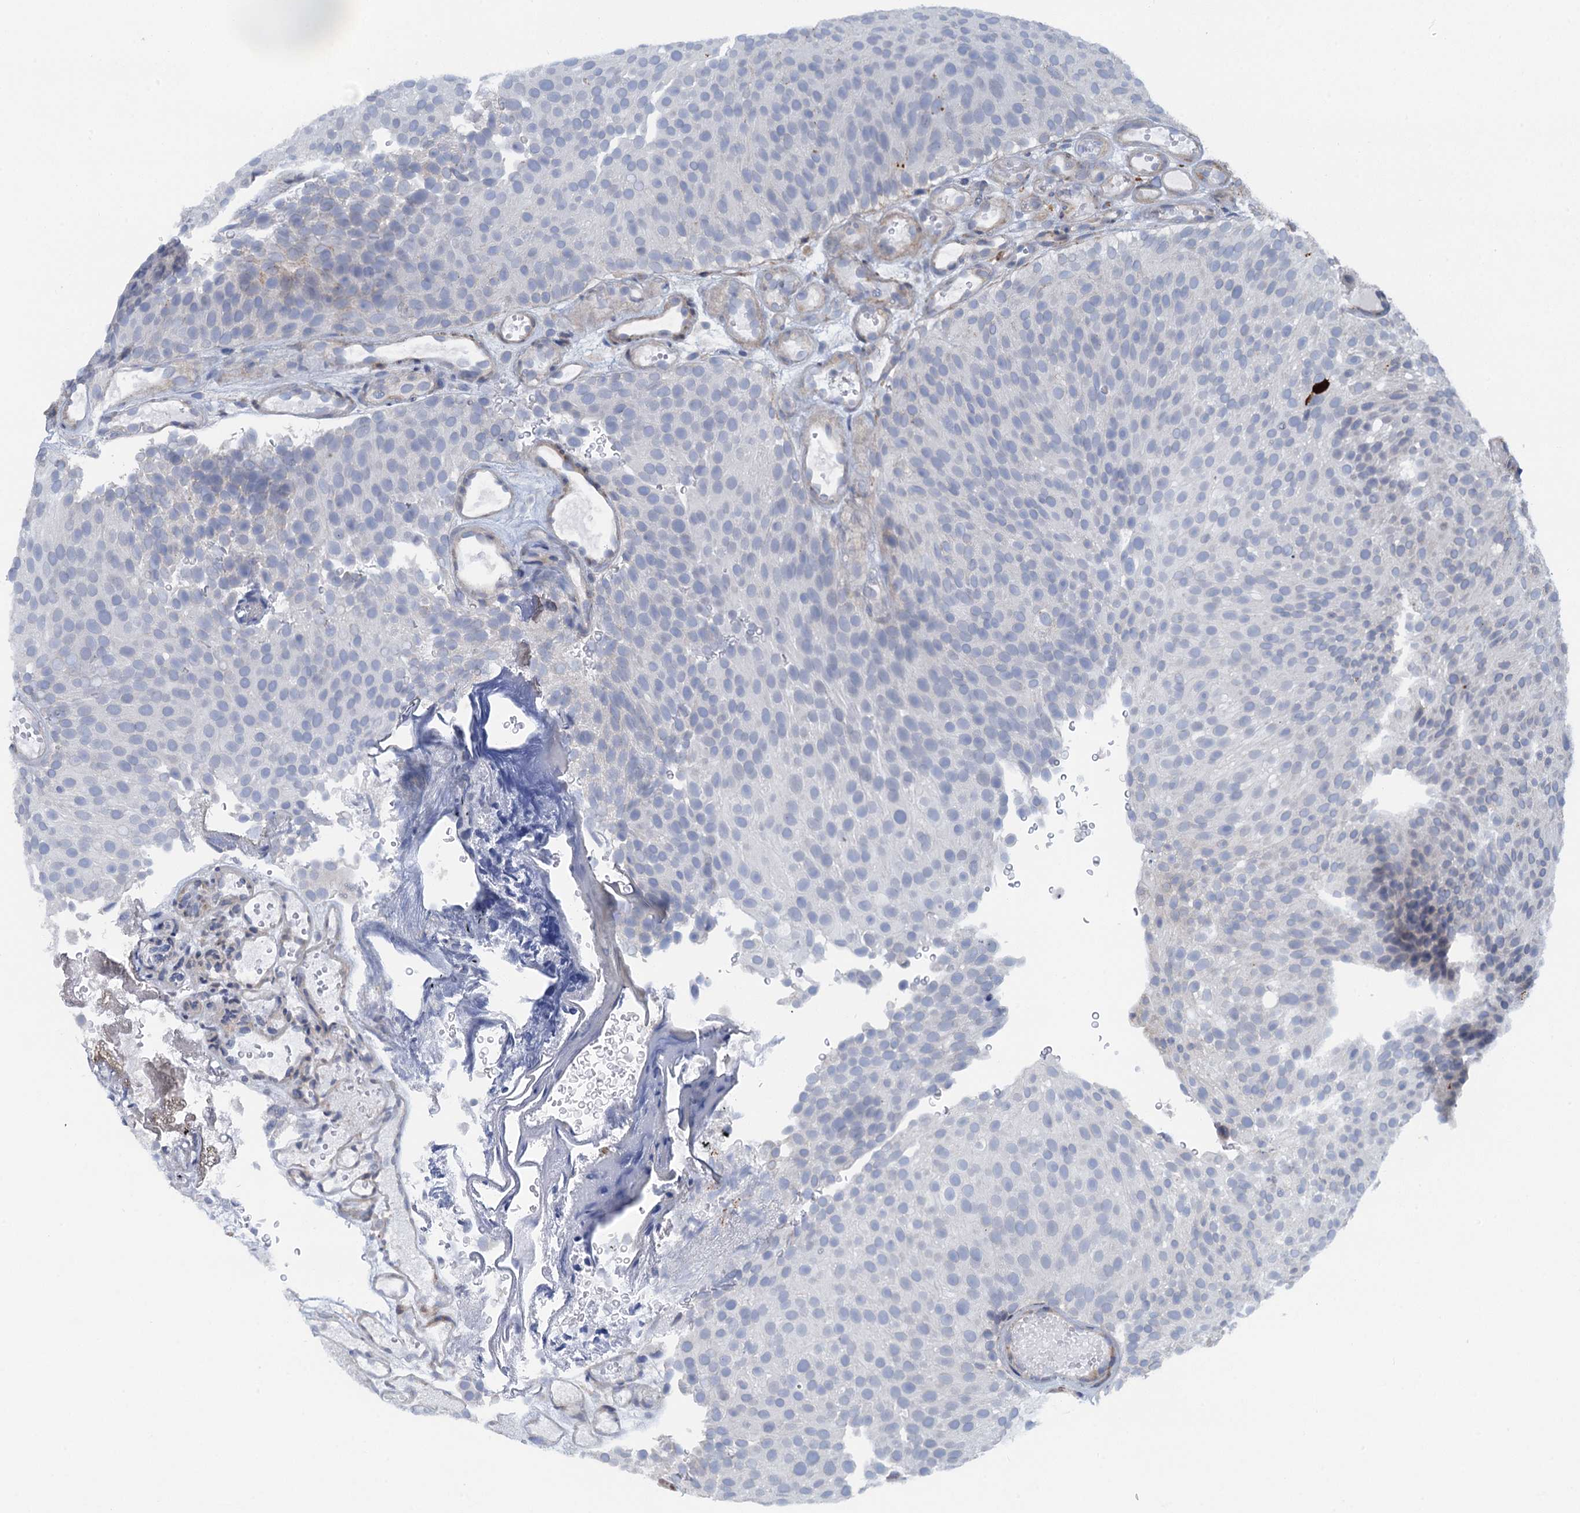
{"staining": {"intensity": "negative", "quantity": "none", "location": "none"}, "tissue": "urothelial cancer", "cell_type": "Tumor cells", "image_type": "cancer", "snomed": [{"axis": "morphology", "description": "Urothelial carcinoma, Low grade"}, {"axis": "topography", "description": "Urinary bladder"}], "caption": "Tumor cells are negative for protein expression in human low-grade urothelial carcinoma.", "gene": "POGLUT3", "patient": {"sex": "male", "age": 78}}